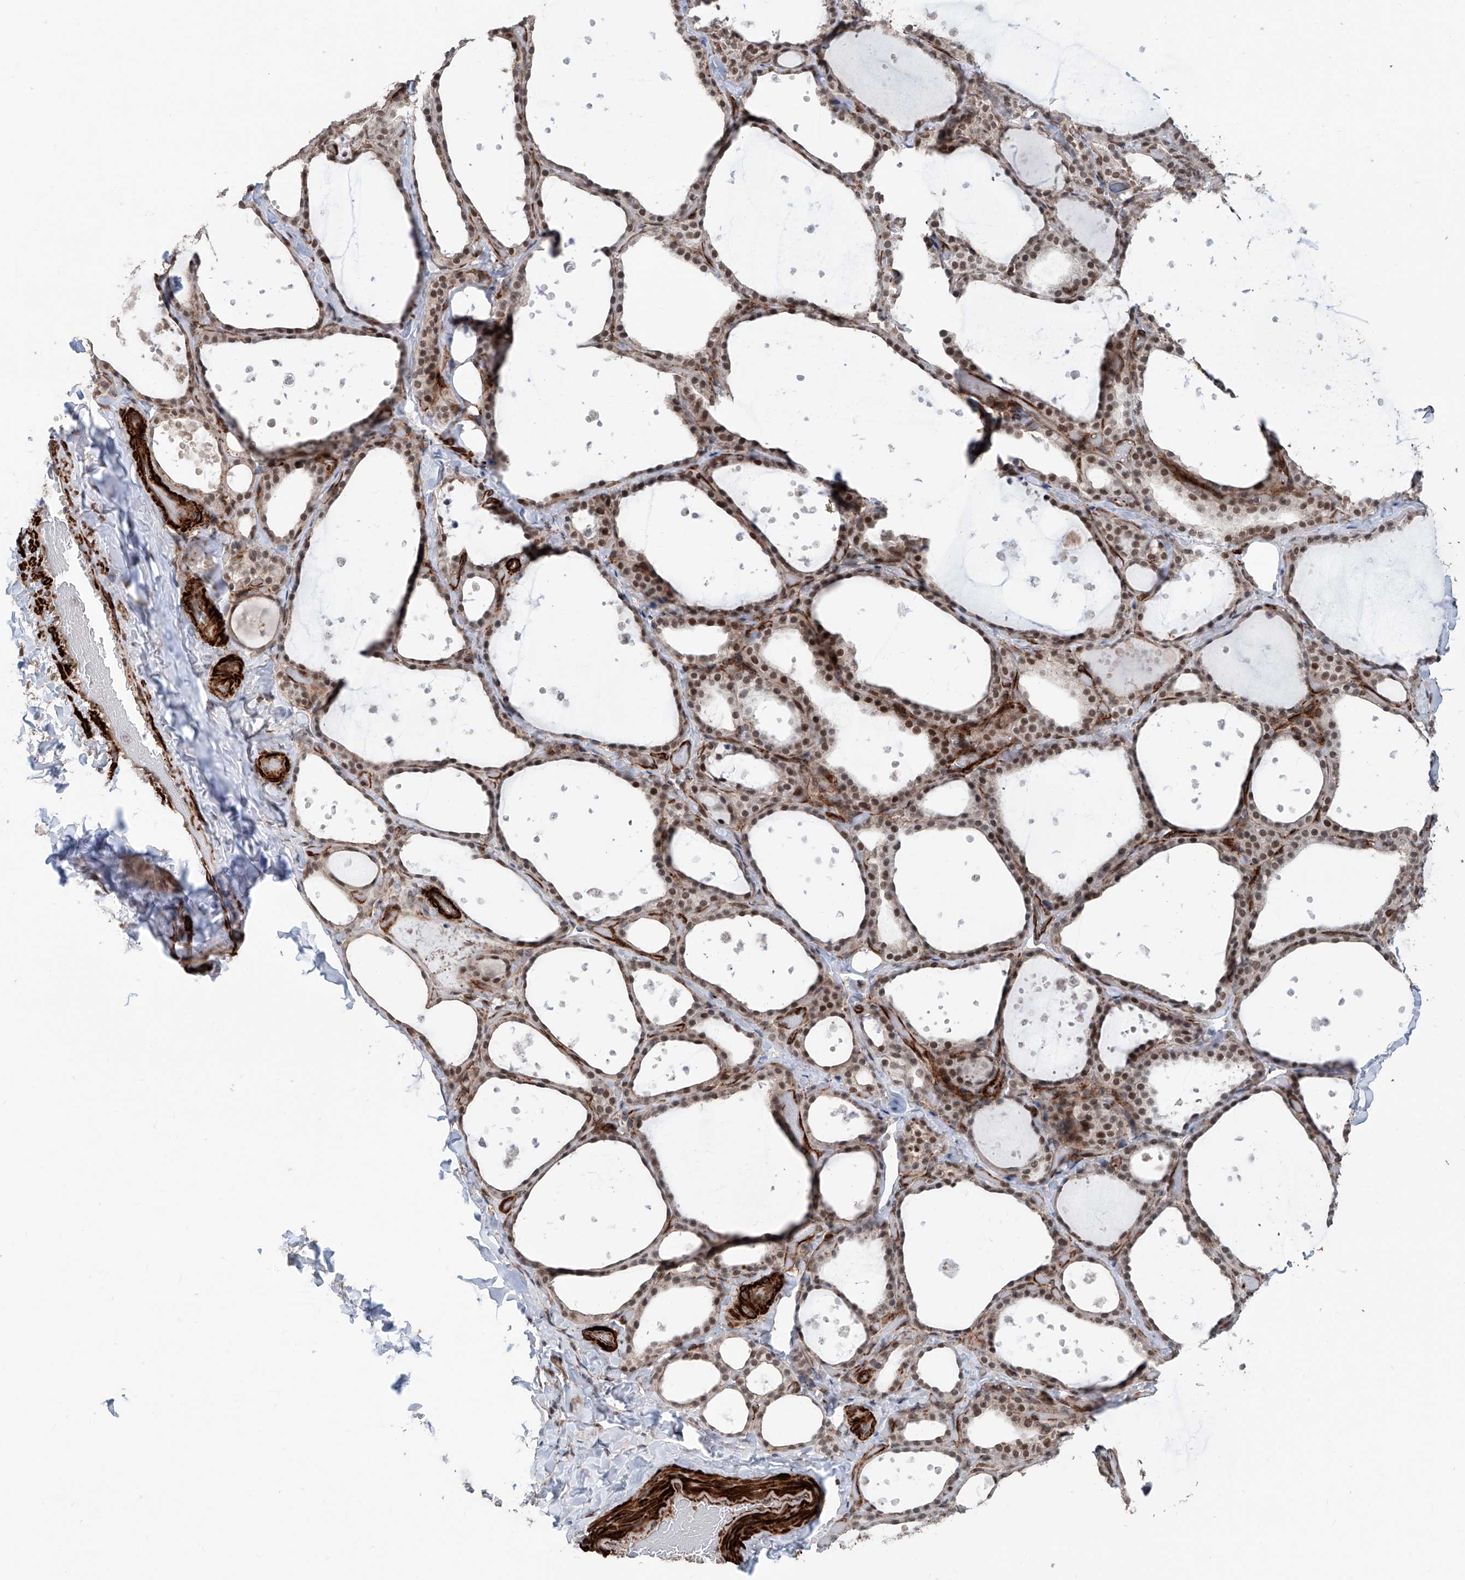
{"staining": {"intensity": "moderate", "quantity": "25%-75%", "location": "nuclear"}, "tissue": "thyroid gland", "cell_type": "Glandular cells", "image_type": "normal", "snomed": [{"axis": "morphology", "description": "Normal tissue, NOS"}, {"axis": "topography", "description": "Thyroid gland"}], "caption": "Immunohistochemical staining of normal thyroid gland shows moderate nuclear protein expression in about 25%-75% of glandular cells.", "gene": "SDE2", "patient": {"sex": "female", "age": 44}}